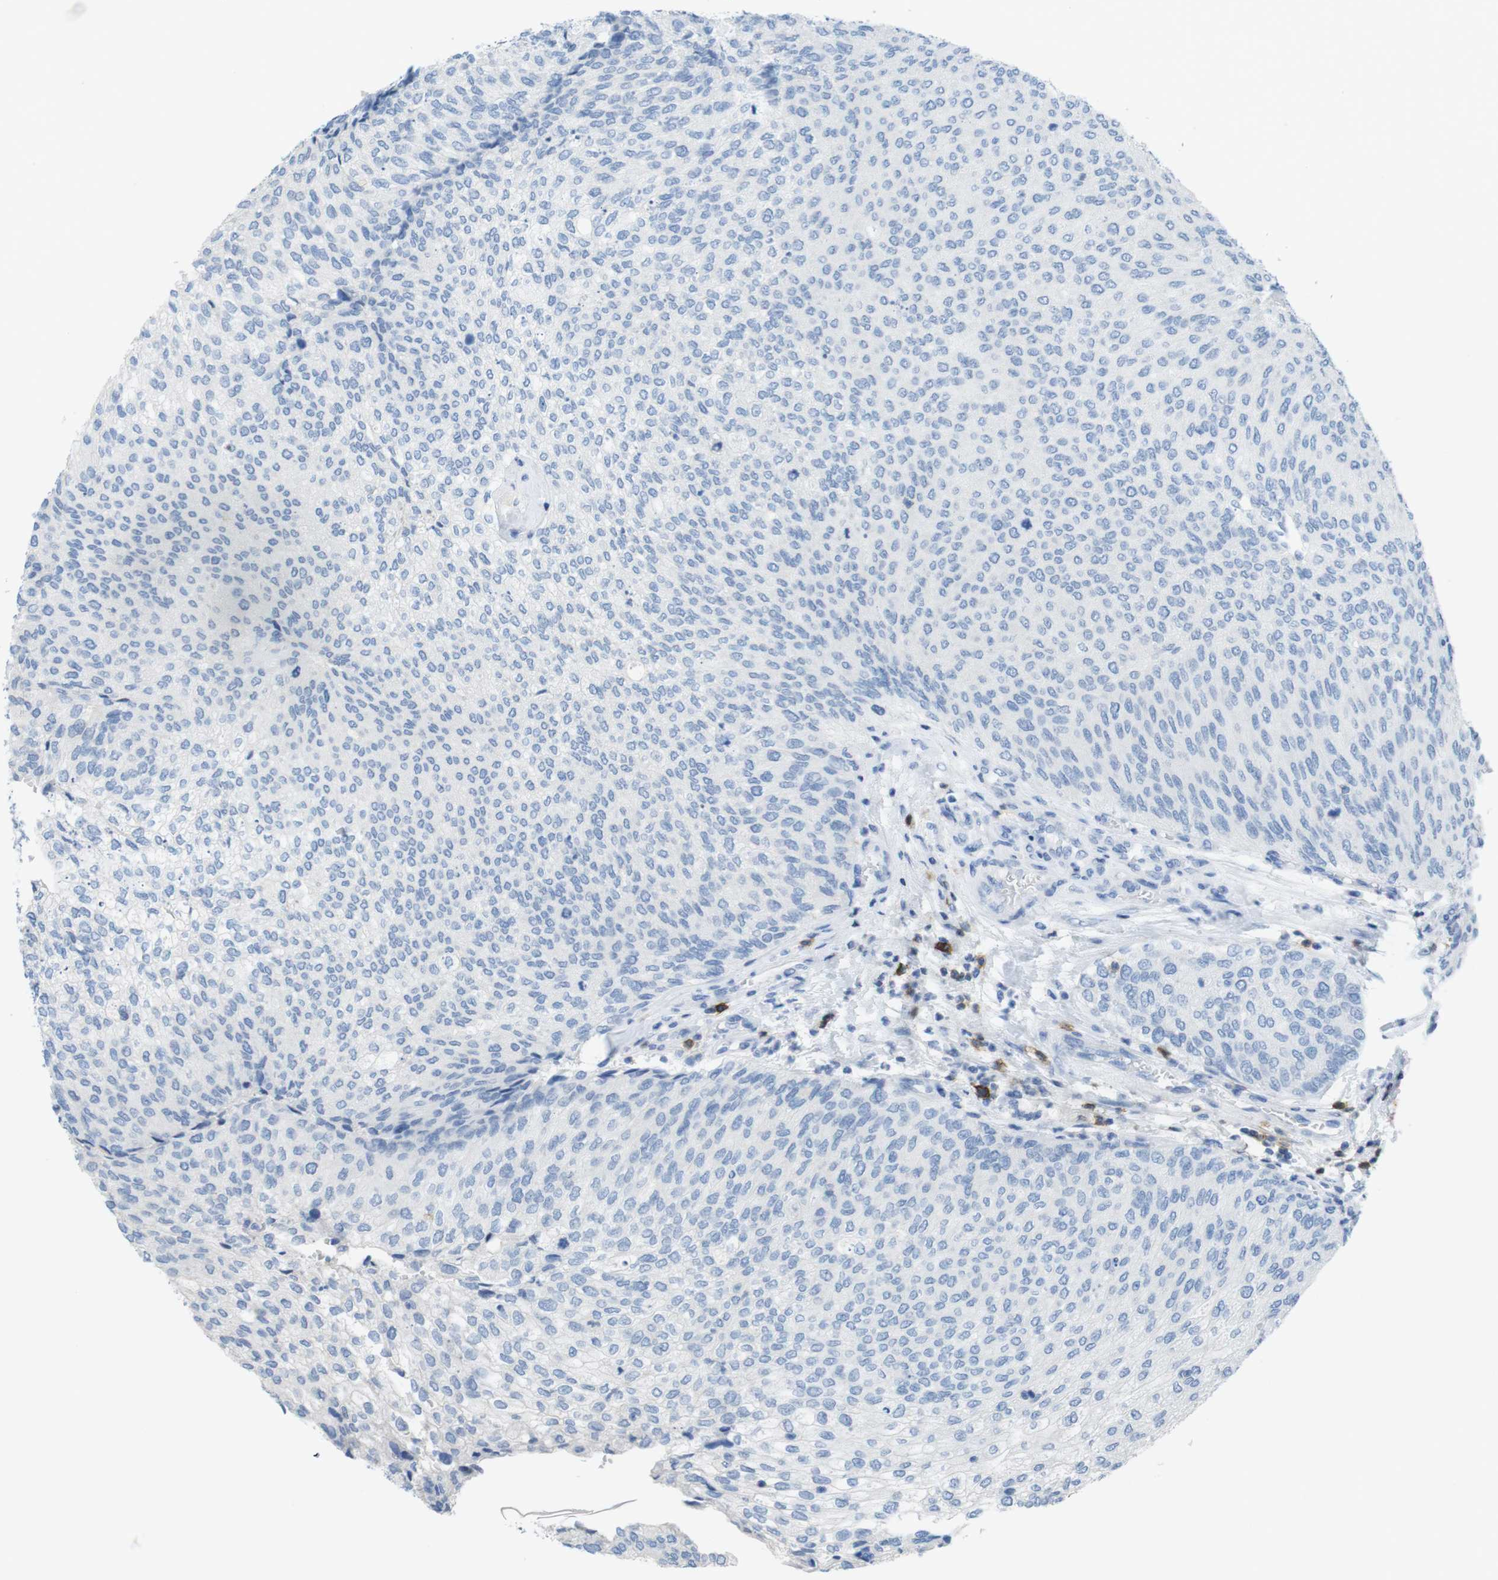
{"staining": {"intensity": "negative", "quantity": "none", "location": "none"}, "tissue": "urothelial cancer", "cell_type": "Tumor cells", "image_type": "cancer", "snomed": [{"axis": "morphology", "description": "Urothelial carcinoma, Low grade"}, {"axis": "topography", "description": "Urinary bladder"}], "caption": "Immunohistochemistry (IHC) of urothelial carcinoma (low-grade) displays no expression in tumor cells. (Immunohistochemistry, brightfield microscopy, high magnification).", "gene": "CD5", "patient": {"sex": "female", "age": 79}}